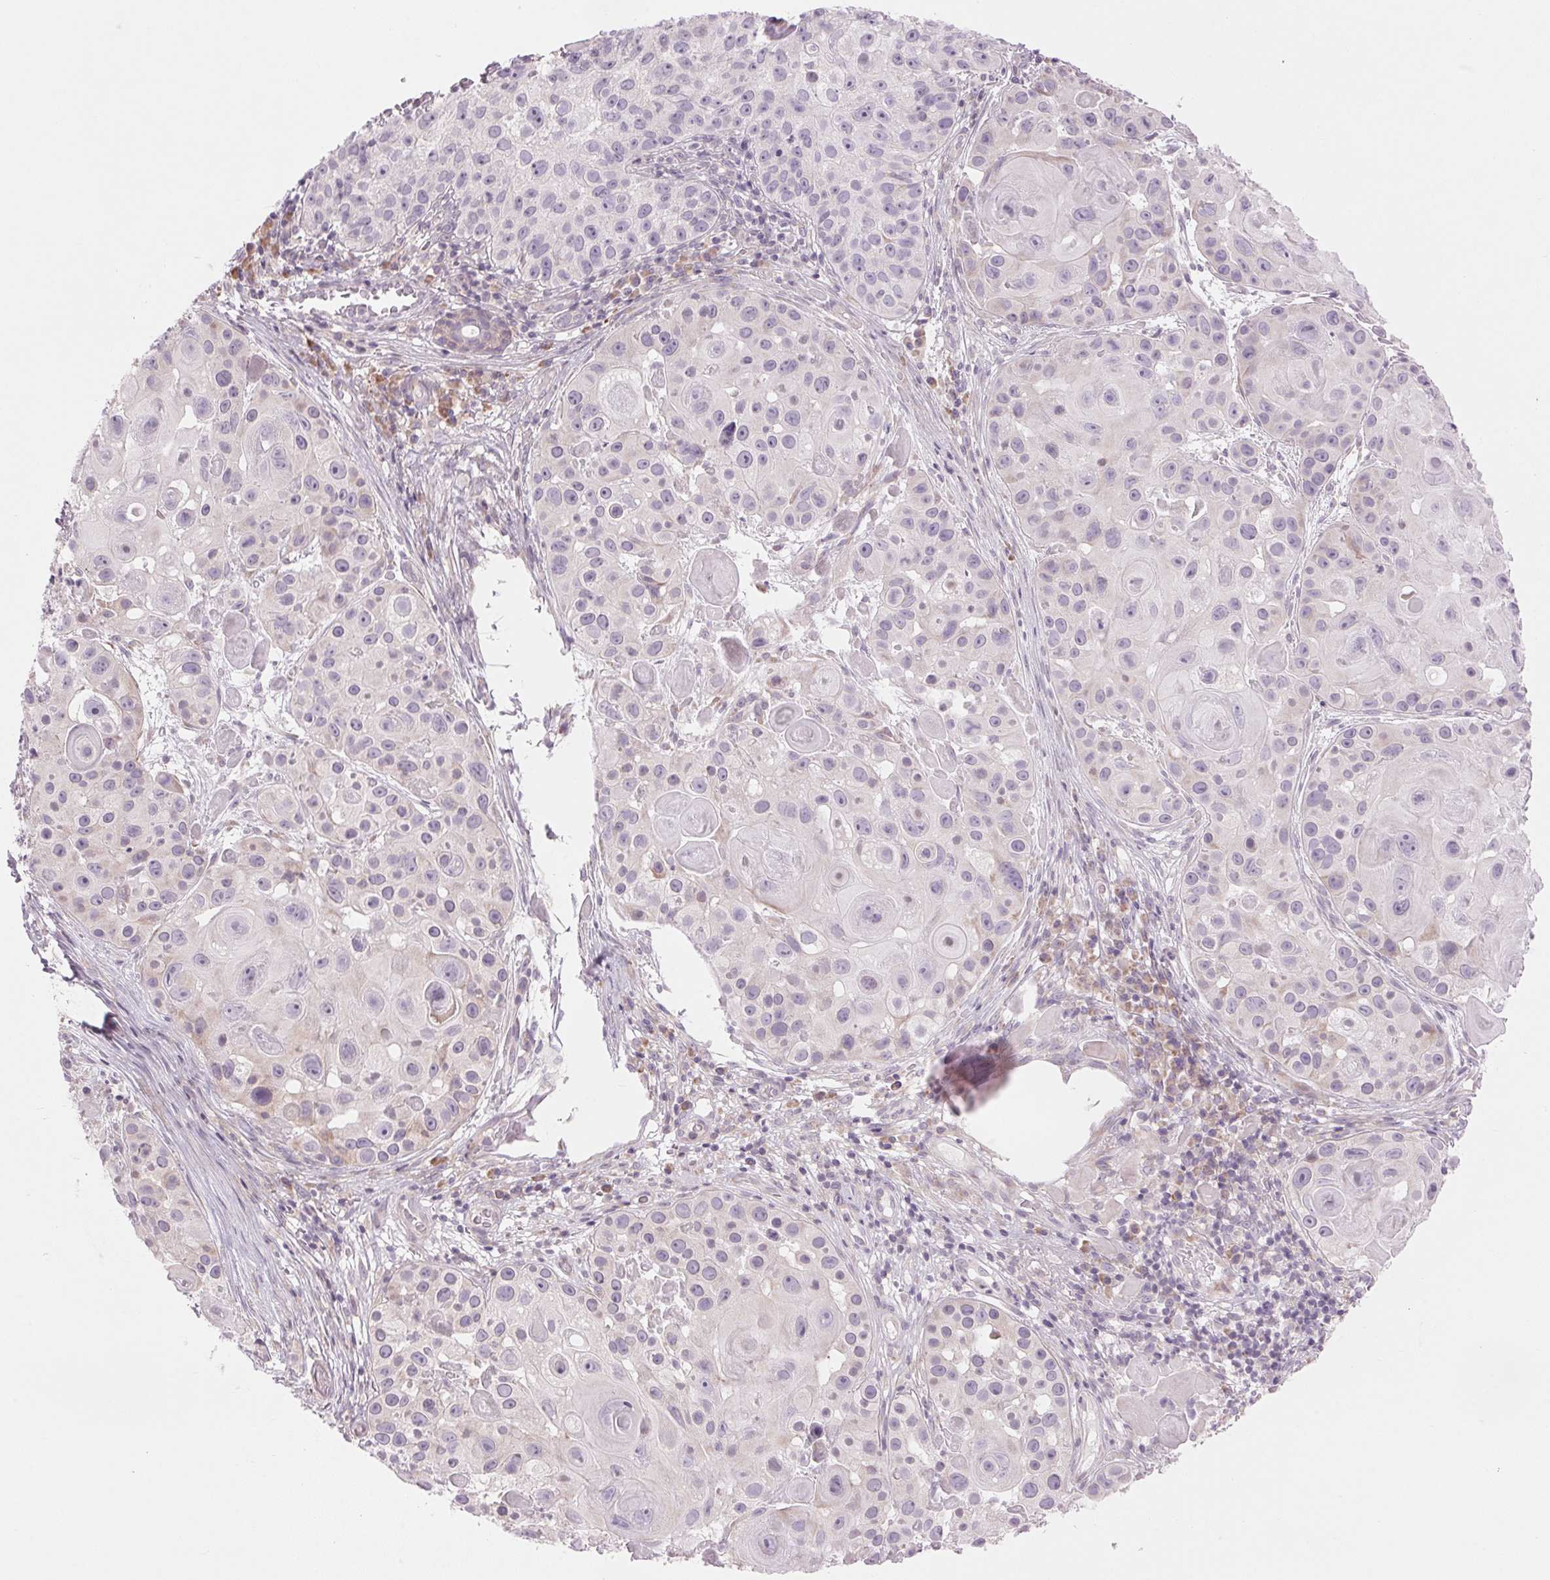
{"staining": {"intensity": "negative", "quantity": "none", "location": "none"}, "tissue": "skin cancer", "cell_type": "Tumor cells", "image_type": "cancer", "snomed": [{"axis": "morphology", "description": "Squamous cell carcinoma, NOS"}, {"axis": "topography", "description": "Skin"}], "caption": "This is an immunohistochemistry (IHC) image of skin cancer (squamous cell carcinoma). There is no expression in tumor cells.", "gene": "GNMT", "patient": {"sex": "male", "age": 92}}